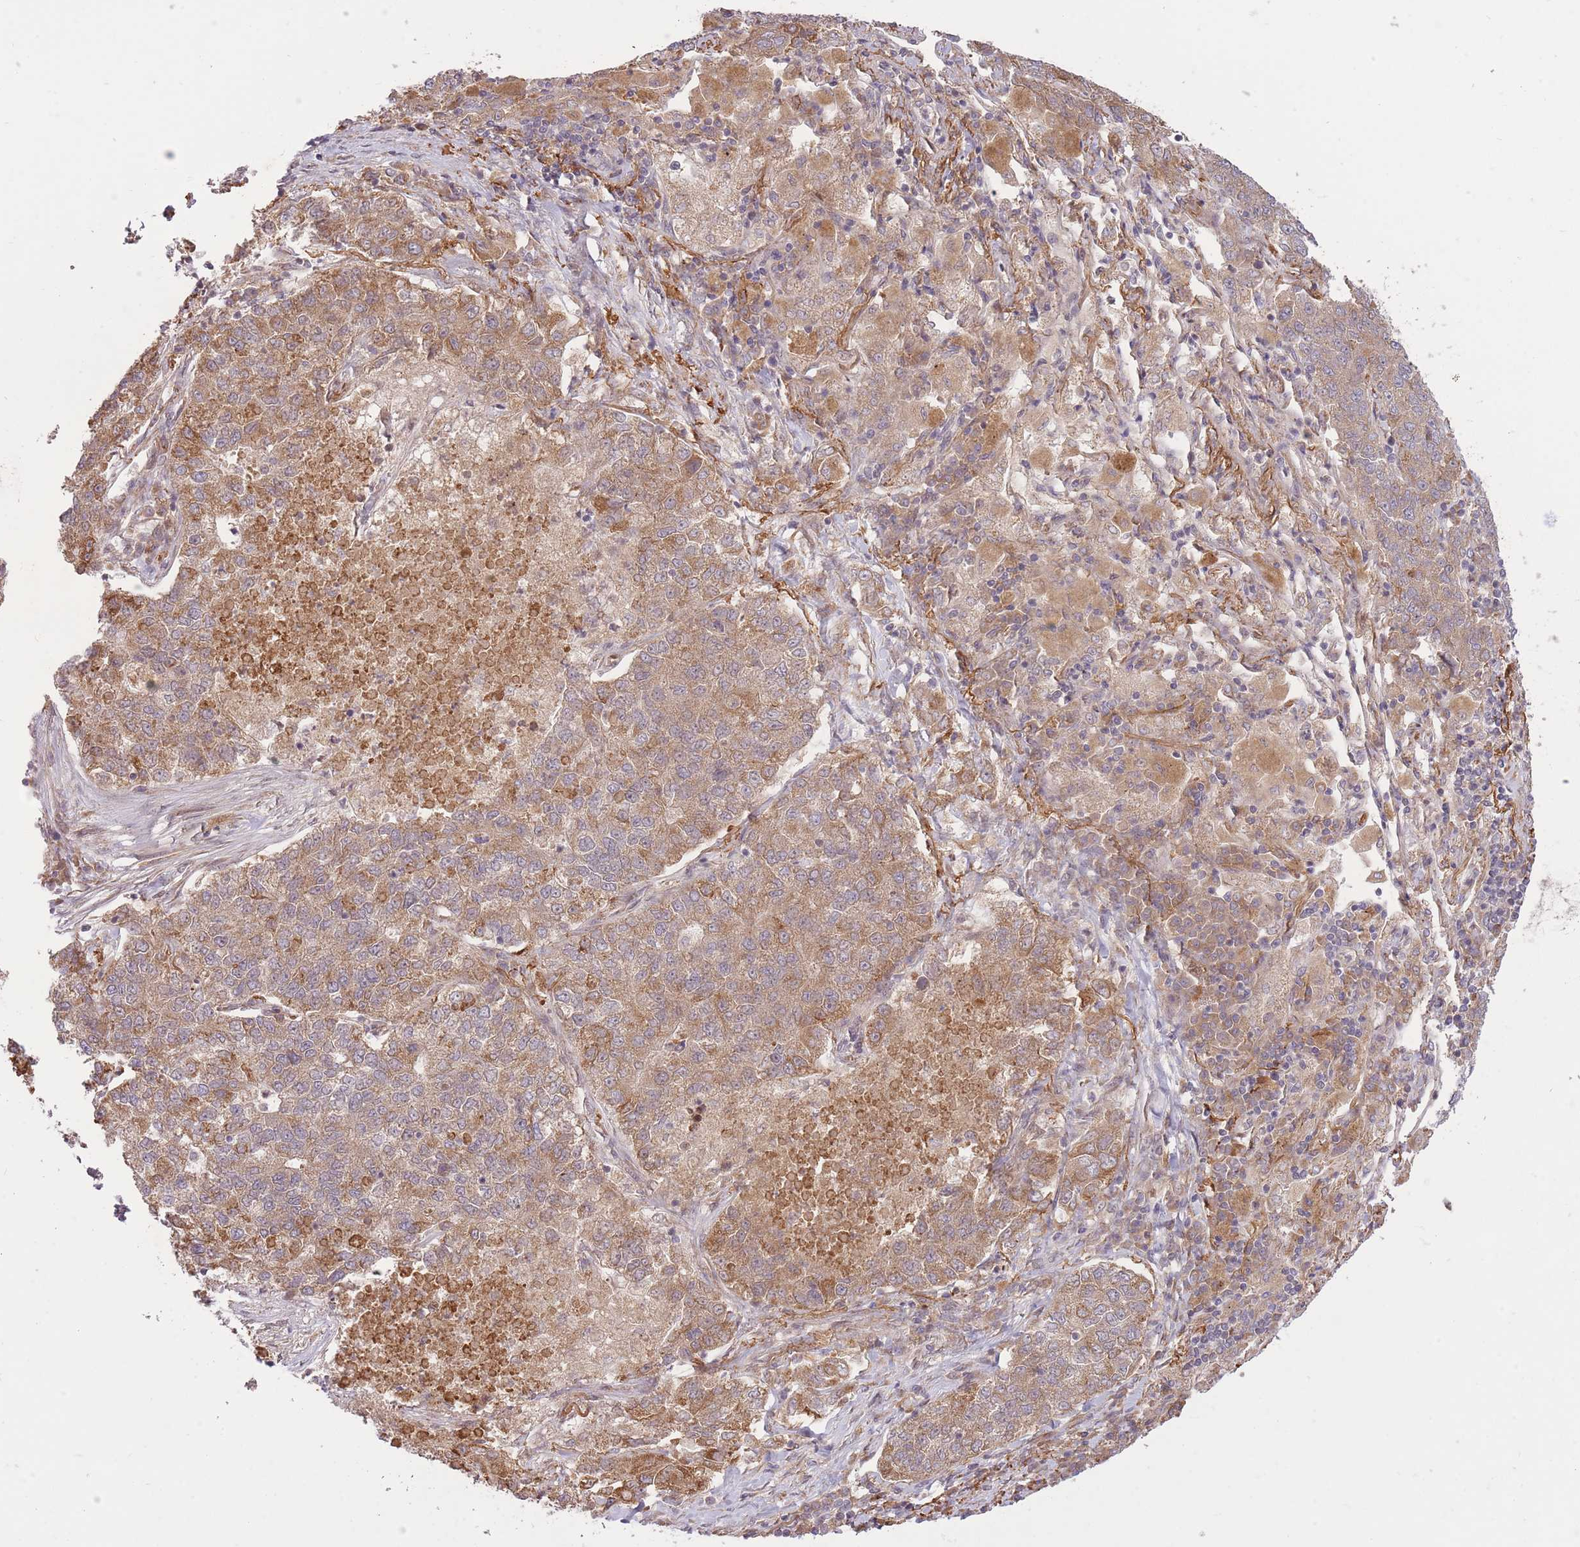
{"staining": {"intensity": "moderate", "quantity": "25%-75%", "location": "cytoplasmic/membranous"}, "tissue": "lung cancer", "cell_type": "Tumor cells", "image_type": "cancer", "snomed": [{"axis": "morphology", "description": "Adenocarcinoma, NOS"}, {"axis": "topography", "description": "Lung"}], "caption": "The image demonstrates immunohistochemical staining of lung cancer. There is moderate cytoplasmic/membranous positivity is present in about 25%-75% of tumor cells. The staining was performed using DAB, with brown indicating positive protein expression. Nuclei are stained blue with hematoxylin.", "gene": "ZNF391", "patient": {"sex": "male", "age": 49}}